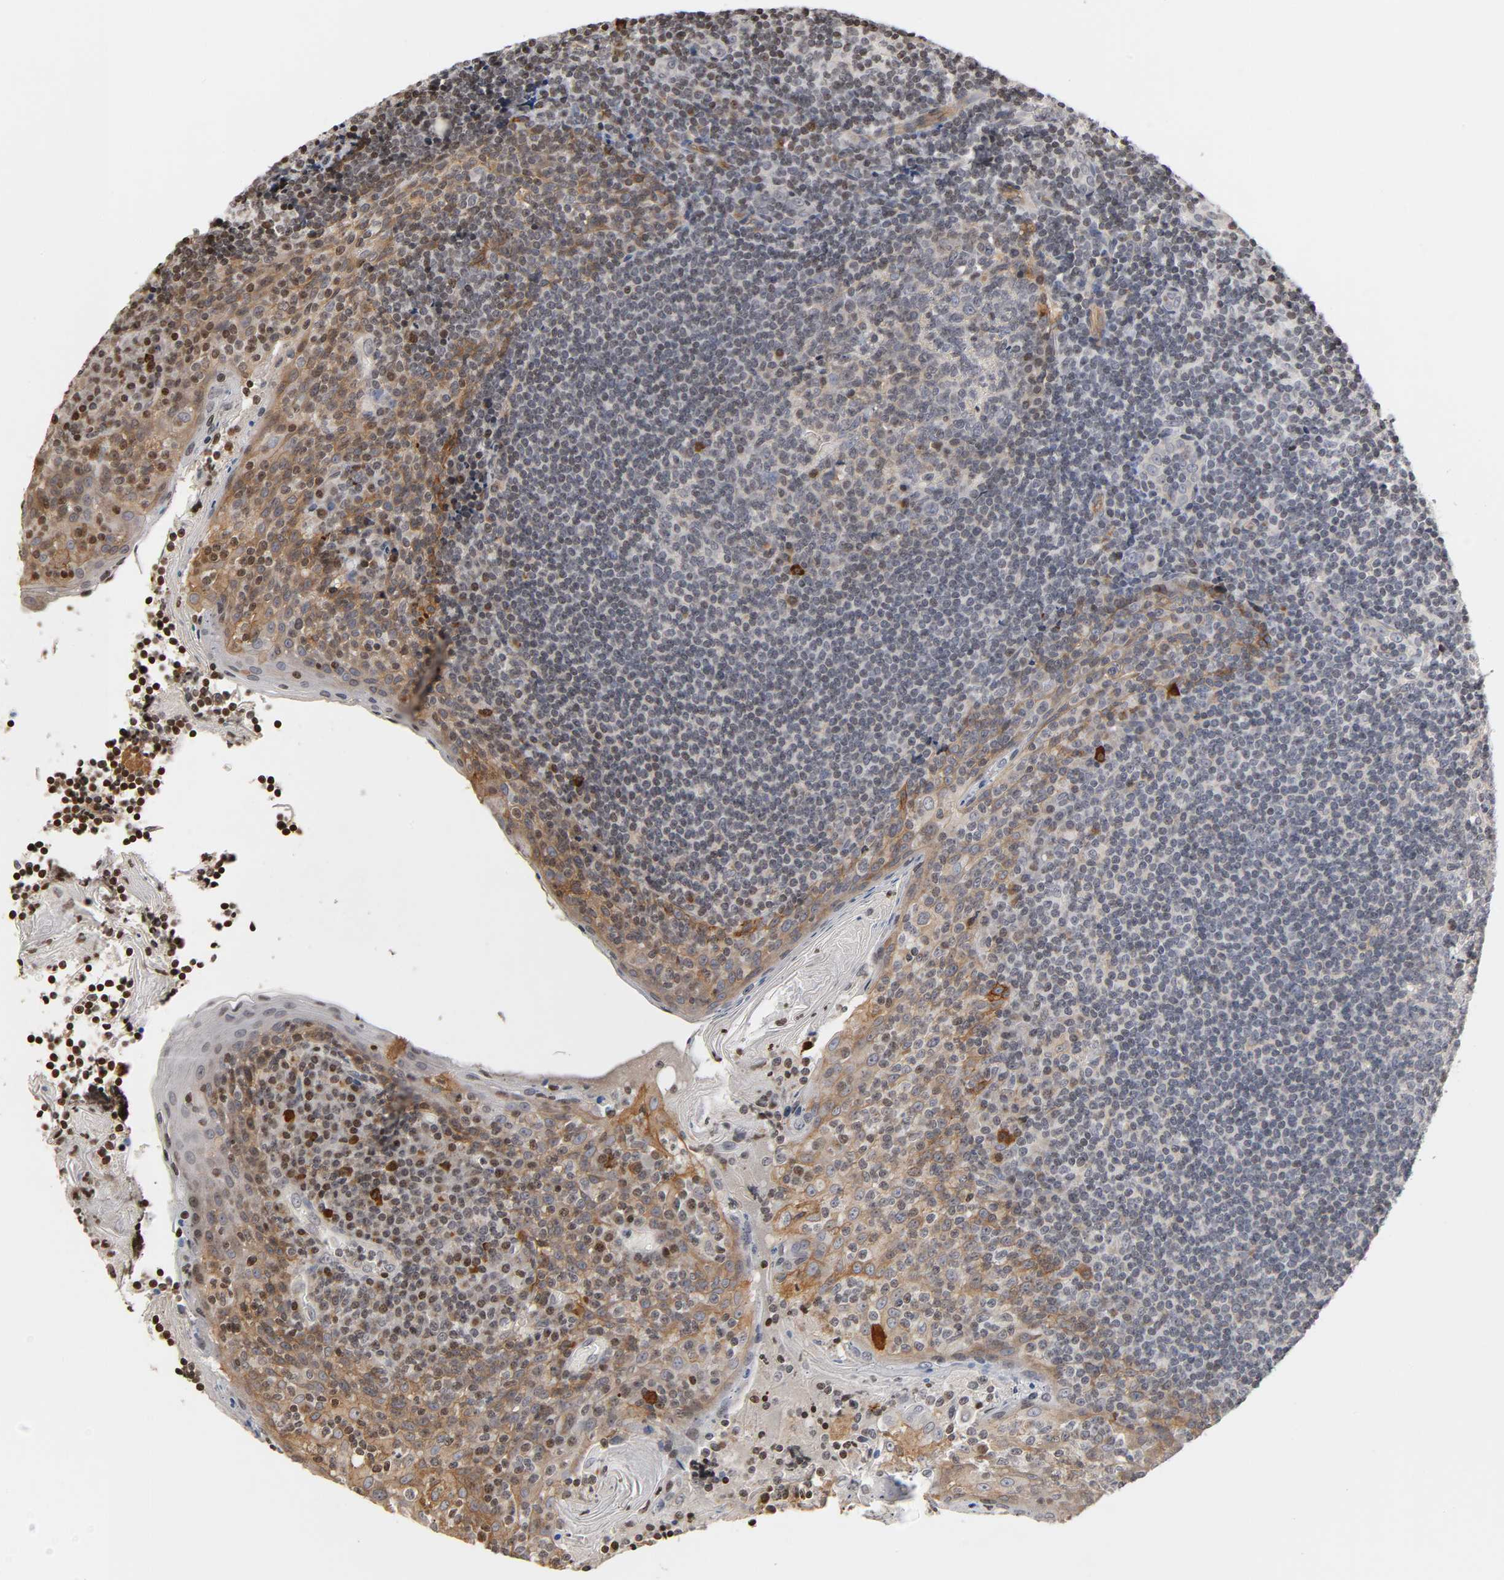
{"staining": {"intensity": "moderate", "quantity": "<25%", "location": "nuclear"}, "tissue": "tonsil", "cell_type": "Germinal center cells", "image_type": "normal", "snomed": [{"axis": "morphology", "description": "Normal tissue, NOS"}, {"axis": "topography", "description": "Tonsil"}], "caption": "Germinal center cells show low levels of moderate nuclear staining in about <25% of cells in benign human tonsil. The staining is performed using DAB (3,3'-diaminobenzidine) brown chromogen to label protein expression. The nuclei are counter-stained blue using hematoxylin.", "gene": "ITGAV", "patient": {"sex": "male", "age": 31}}